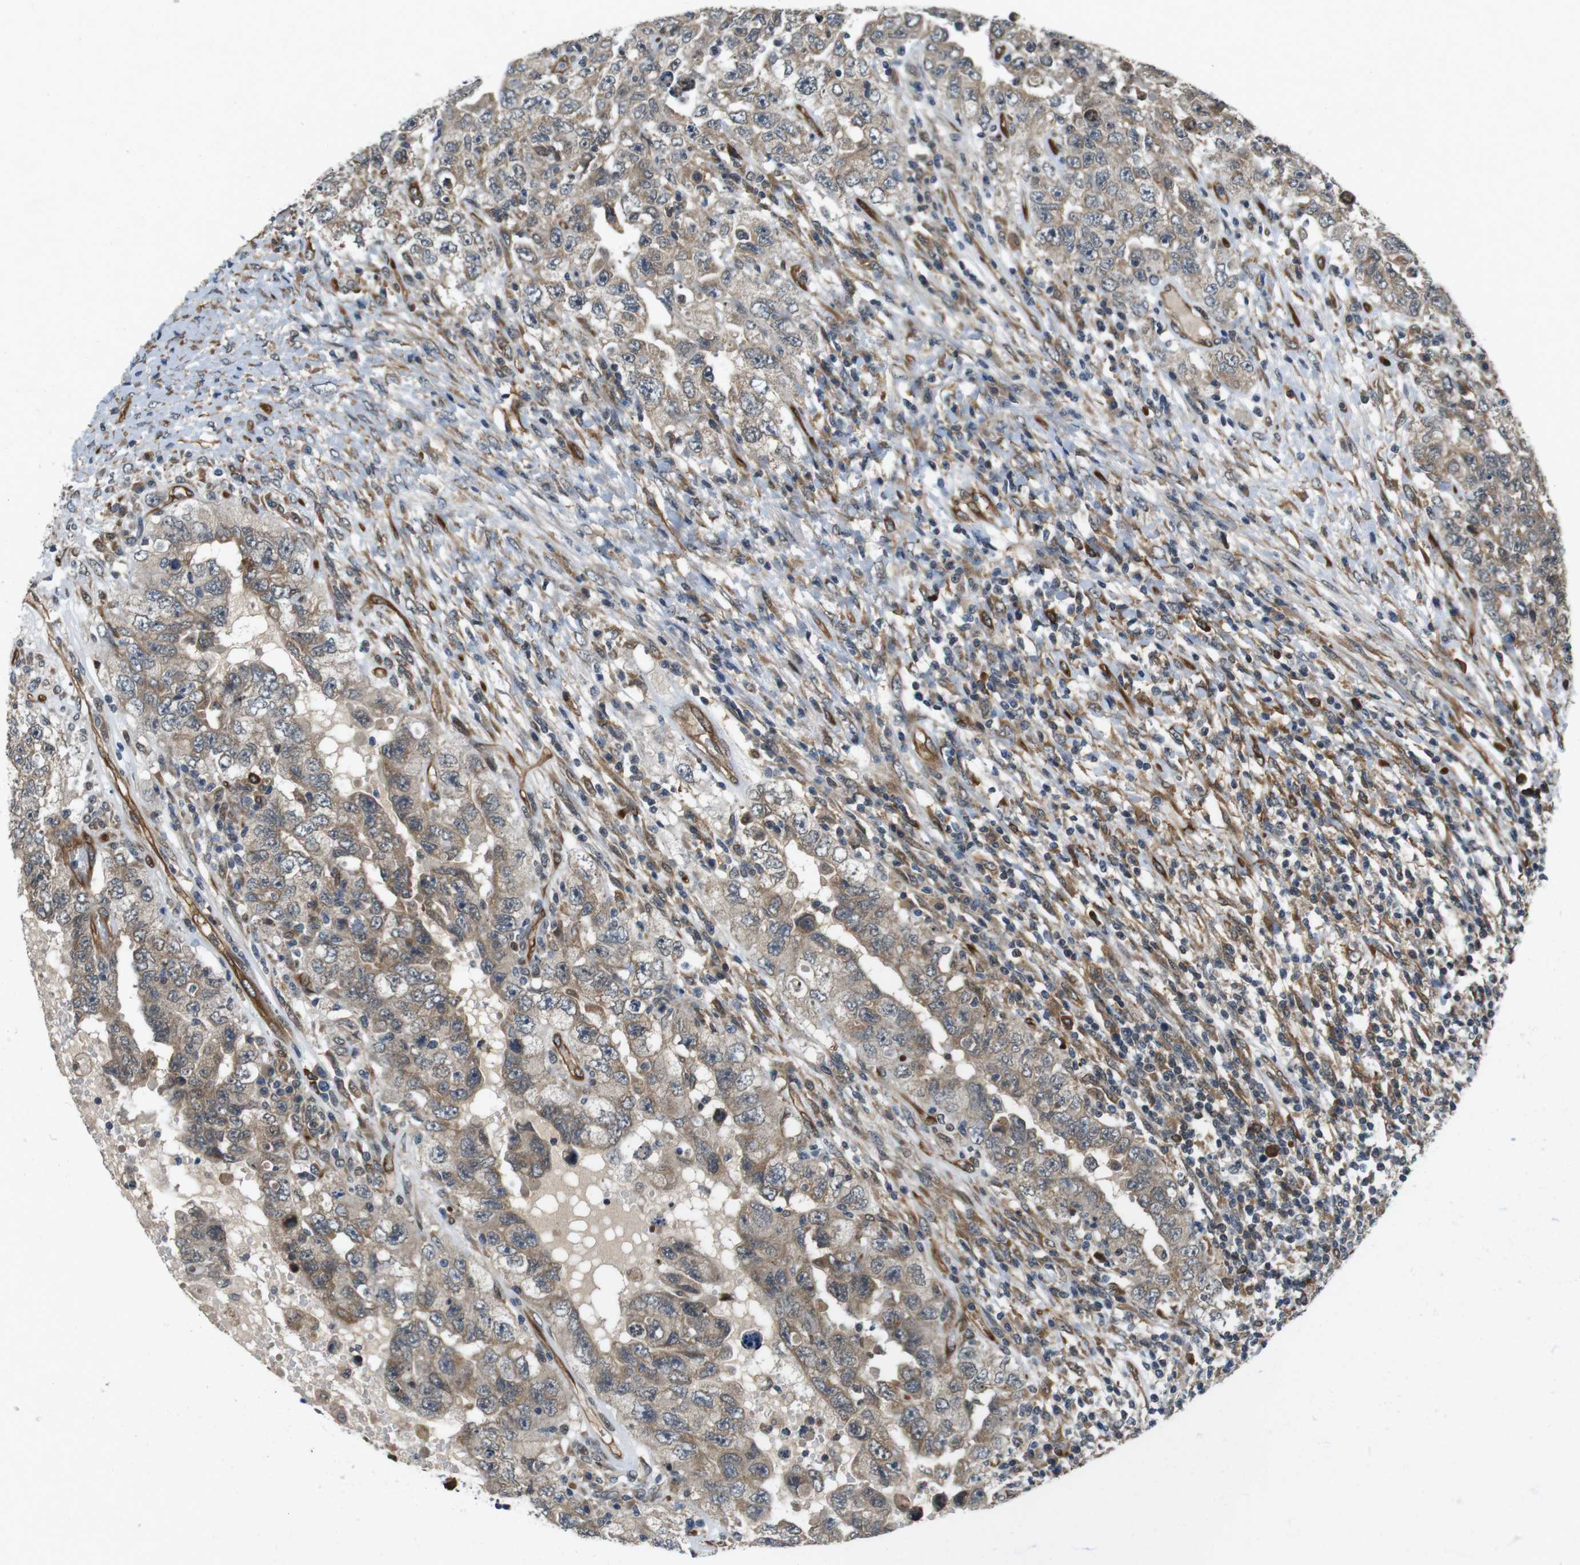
{"staining": {"intensity": "moderate", "quantity": ">75%", "location": "cytoplasmic/membranous"}, "tissue": "testis cancer", "cell_type": "Tumor cells", "image_type": "cancer", "snomed": [{"axis": "morphology", "description": "Carcinoma, Embryonal, NOS"}, {"axis": "topography", "description": "Testis"}], "caption": "IHC histopathology image of human testis cancer stained for a protein (brown), which exhibits medium levels of moderate cytoplasmic/membranous expression in about >75% of tumor cells.", "gene": "PALD1", "patient": {"sex": "male", "age": 26}}